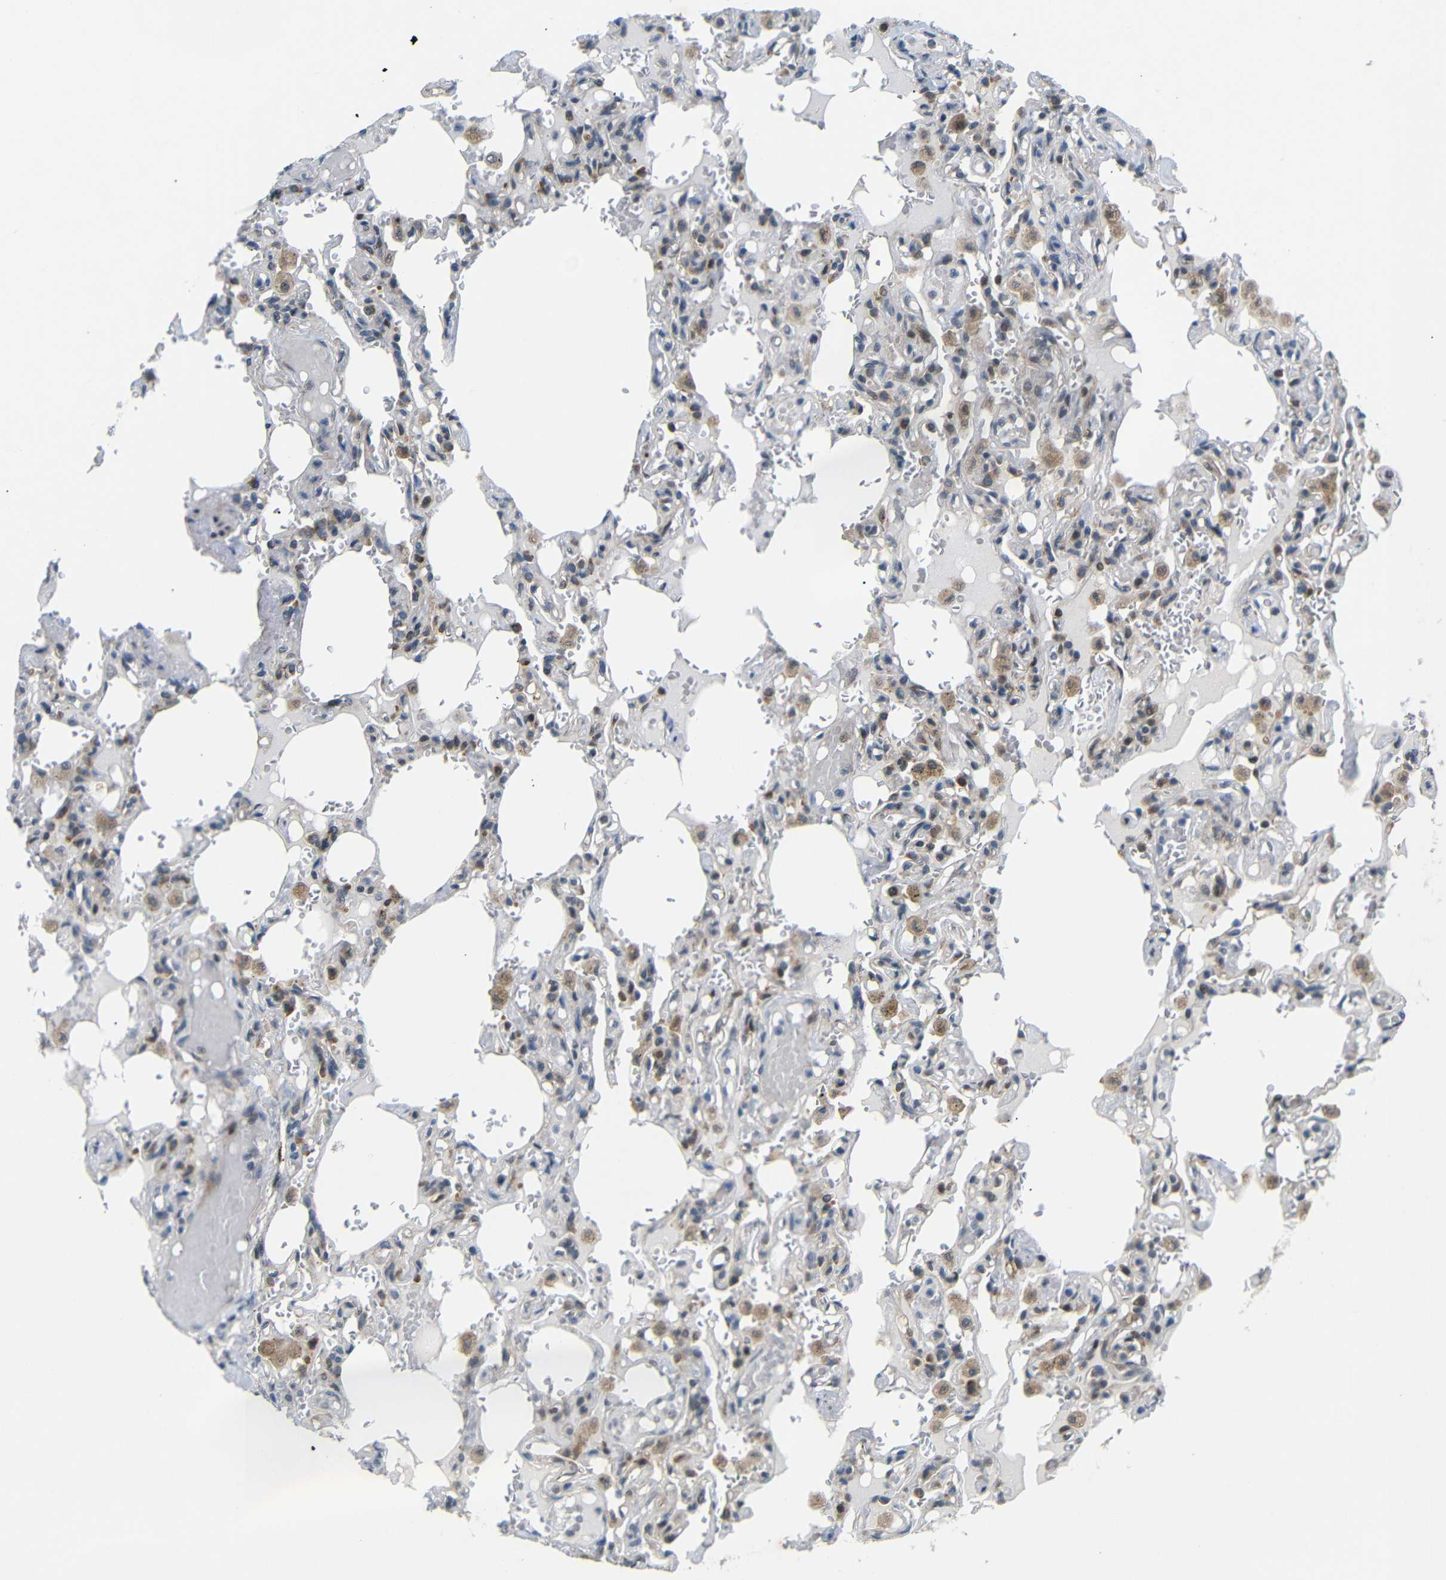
{"staining": {"intensity": "weak", "quantity": "25%-75%", "location": "cytoplasmic/membranous"}, "tissue": "lung", "cell_type": "Alveolar cells", "image_type": "normal", "snomed": [{"axis": "morphology", "description": "Normal tissue, NOS"}, {"axis": "topography", "description": "Lung"}], "caption": "Lung stained with immunohistochemistry reveals weak cytoplasmic/membranous positivity in approximately 25%-75% of alveolar cells. Immunohistochemistry stains the protein of interest in brown and the nuclei are stained blue.", "gene": "SYDE1", "patient": {"sex": "male", "age": 21}}